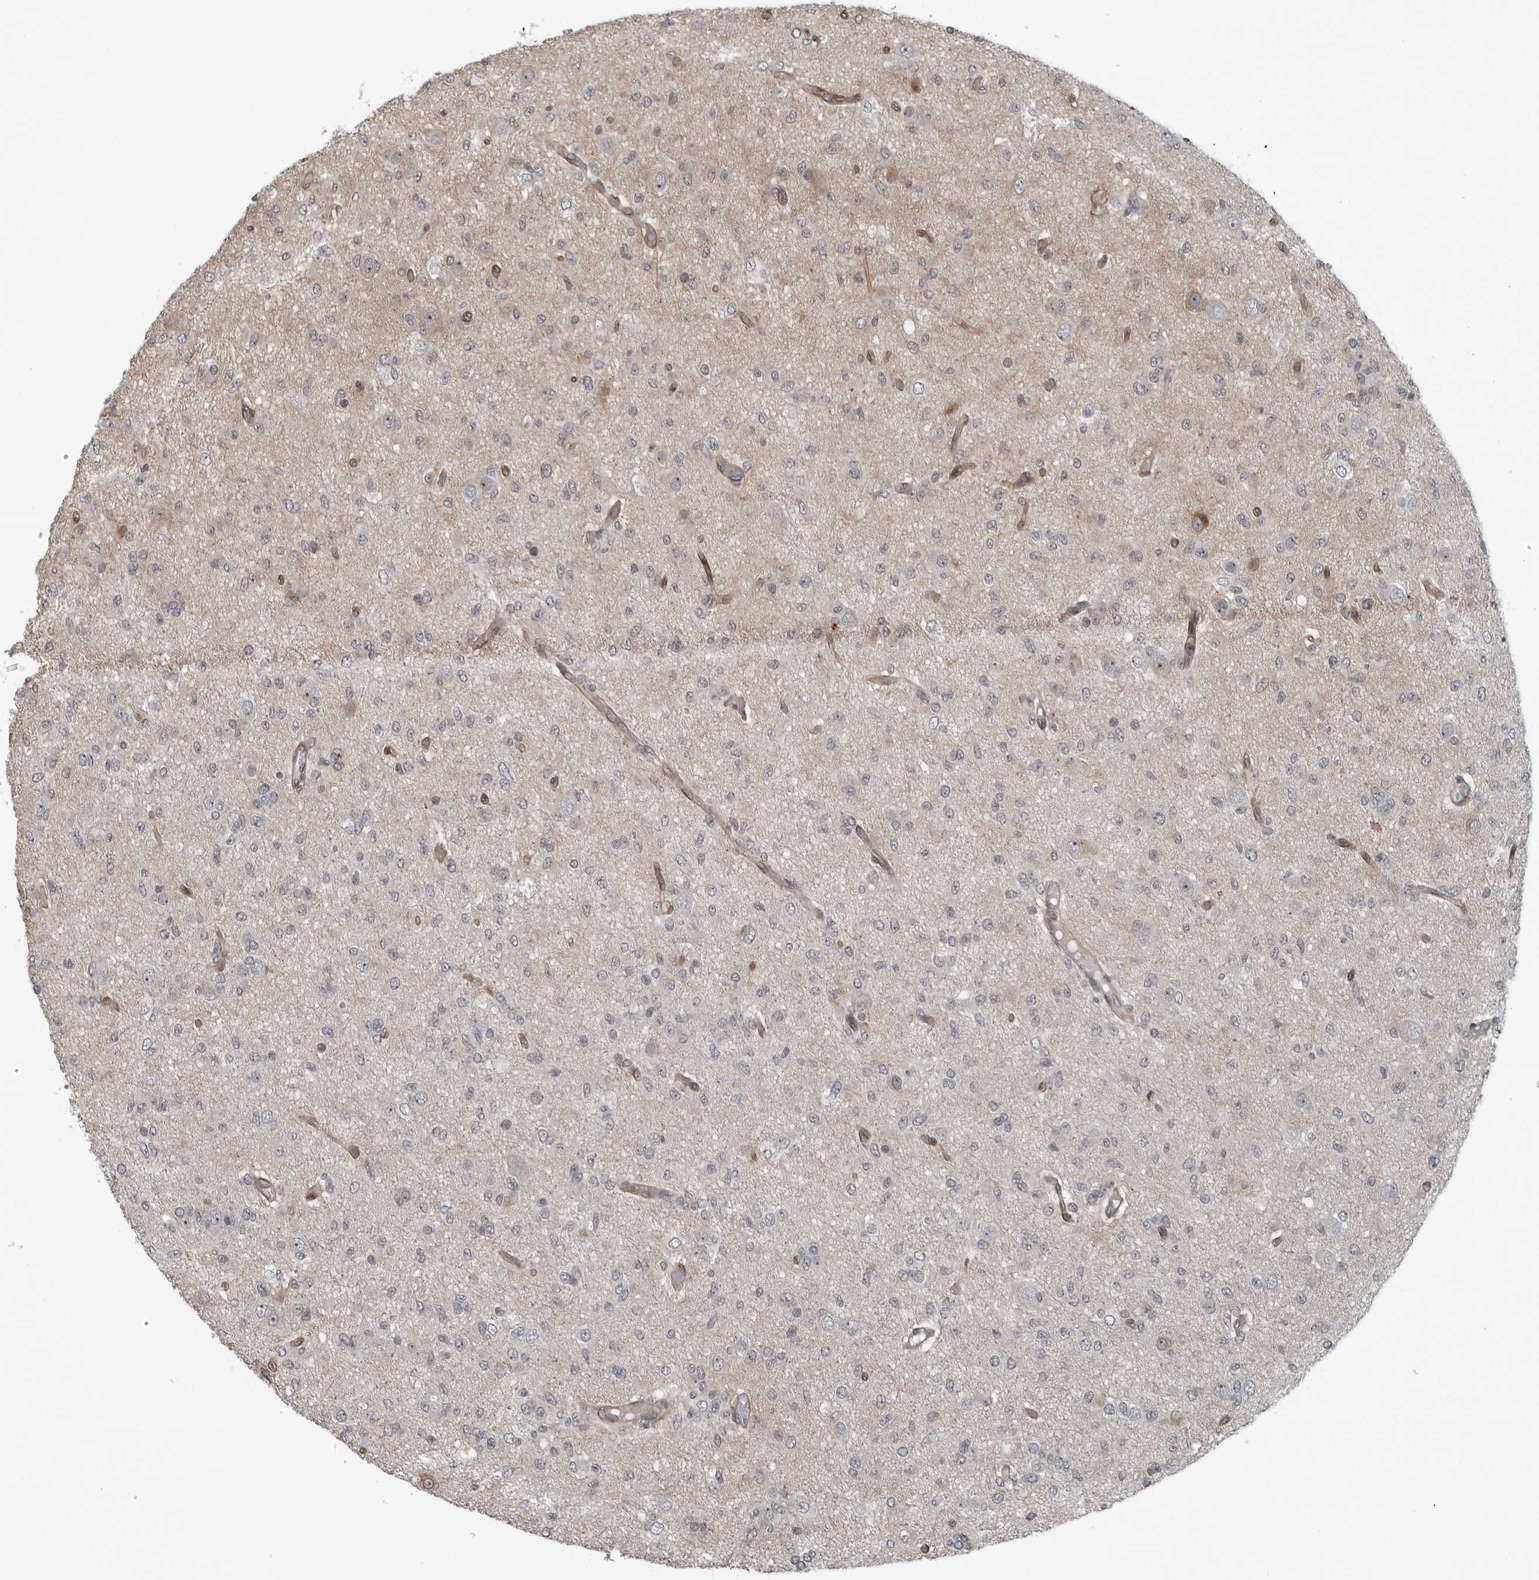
{"staining": {"intensity": "negative", "quantity": "none", "location": "none"}, "tissue": "glioma", "cell_type": "Tumor cells", "image_type": "cancer", "snomed": [{"axis": "morphology", "description": "Glioma, malignant, High grade"}, {"axis": "topography", "description": "Brain"}], "caption": "Tumor cells show no significant protein positivity in high-grade glioma (malignant). (DAB (3,3'-diaminobenzidine) immunohistochemistry with hematoxylin counter stain).", "gene": "FAM102B", "patient": {"sex": "female", "age": 59}}